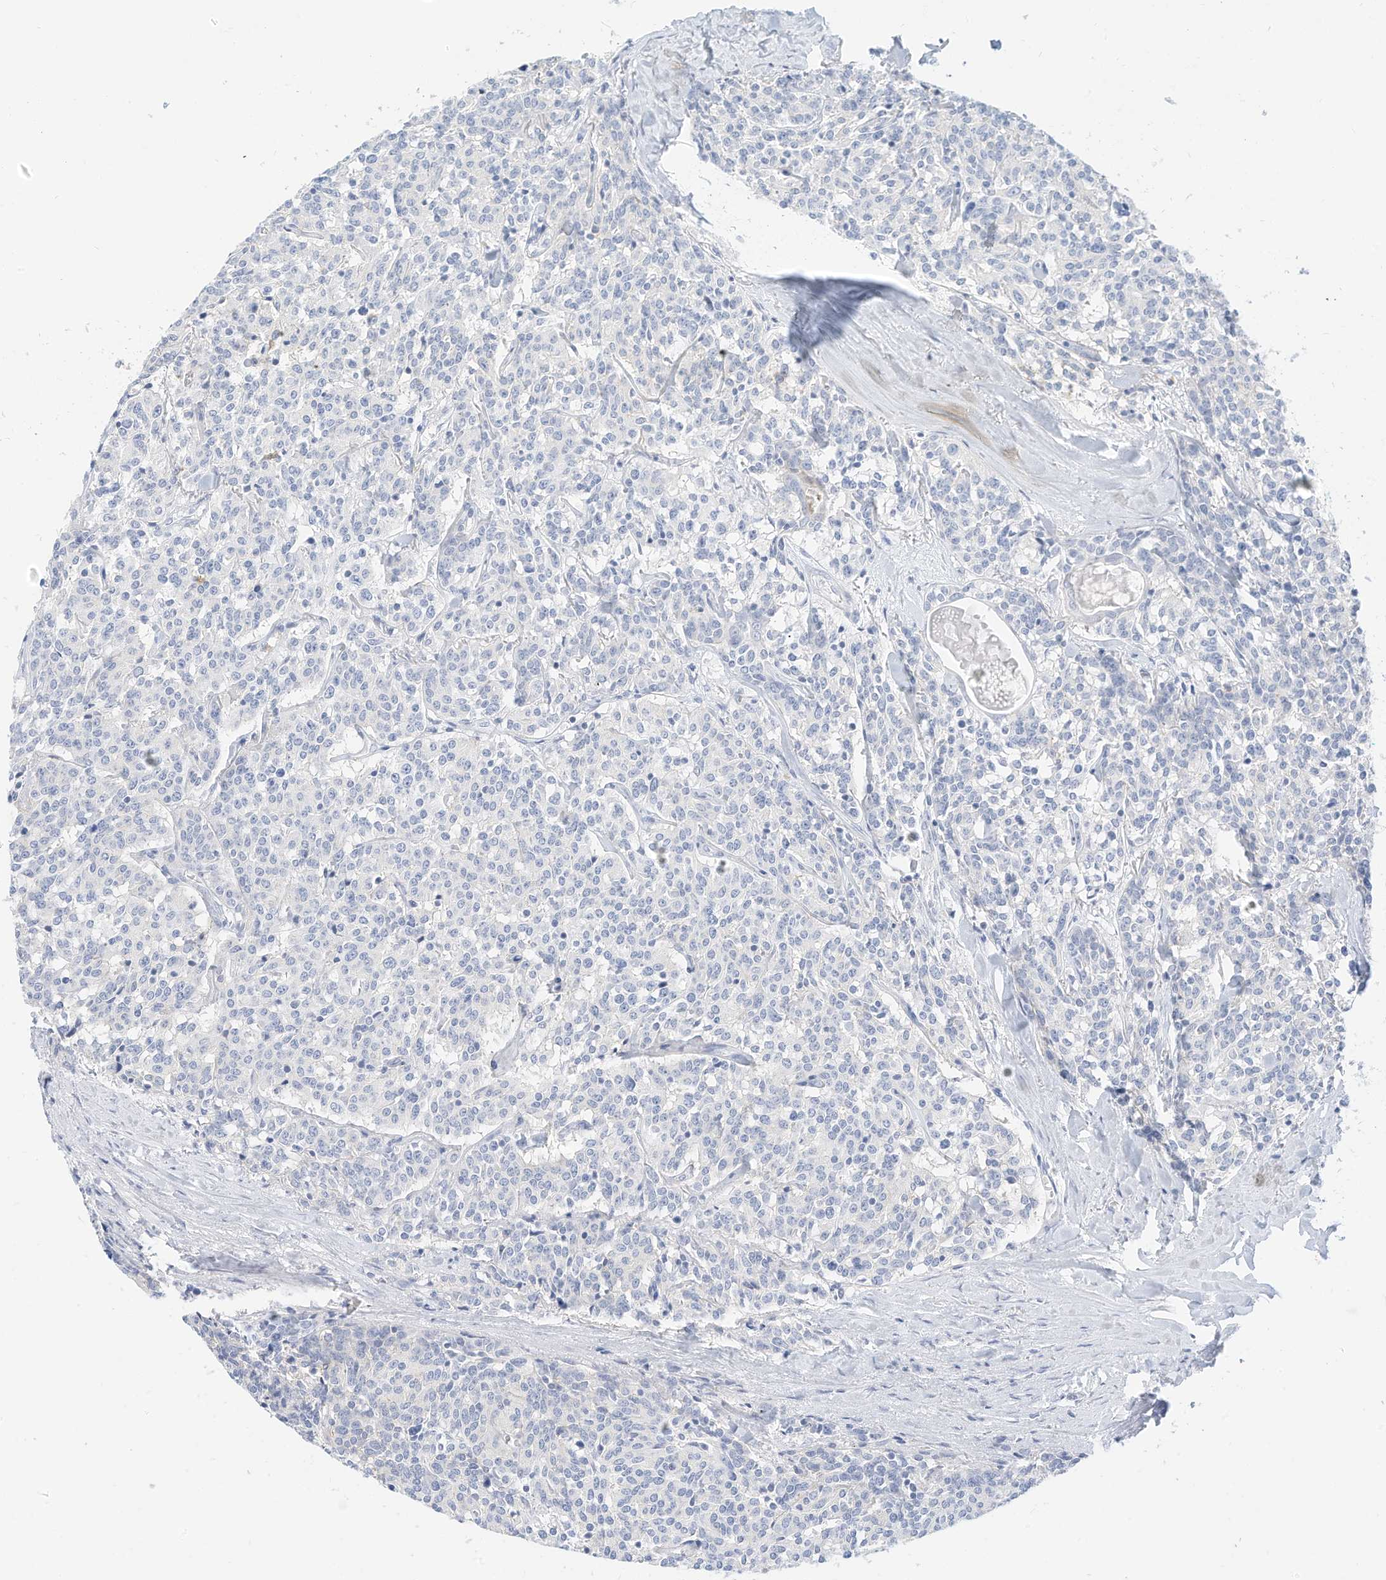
{"staining": {"intensity": "negative", "quantity": "none", "location": "none"}, "tissue": "carcinoid", "cell_type": "Tumor cells", "image_type": "cancer", "snomed": [{"axis": "morphology", "description": "Carcinoid, malignant, NOS"}, {"axis": "topography", "description": "Lung"}], "caption": "Immunohistochemical staining of carcinoid (malignant) reveals no significant positivity in tumor cells.", "gene": "SPOCD1", "patient": {"sex": "female", "age": 46}}